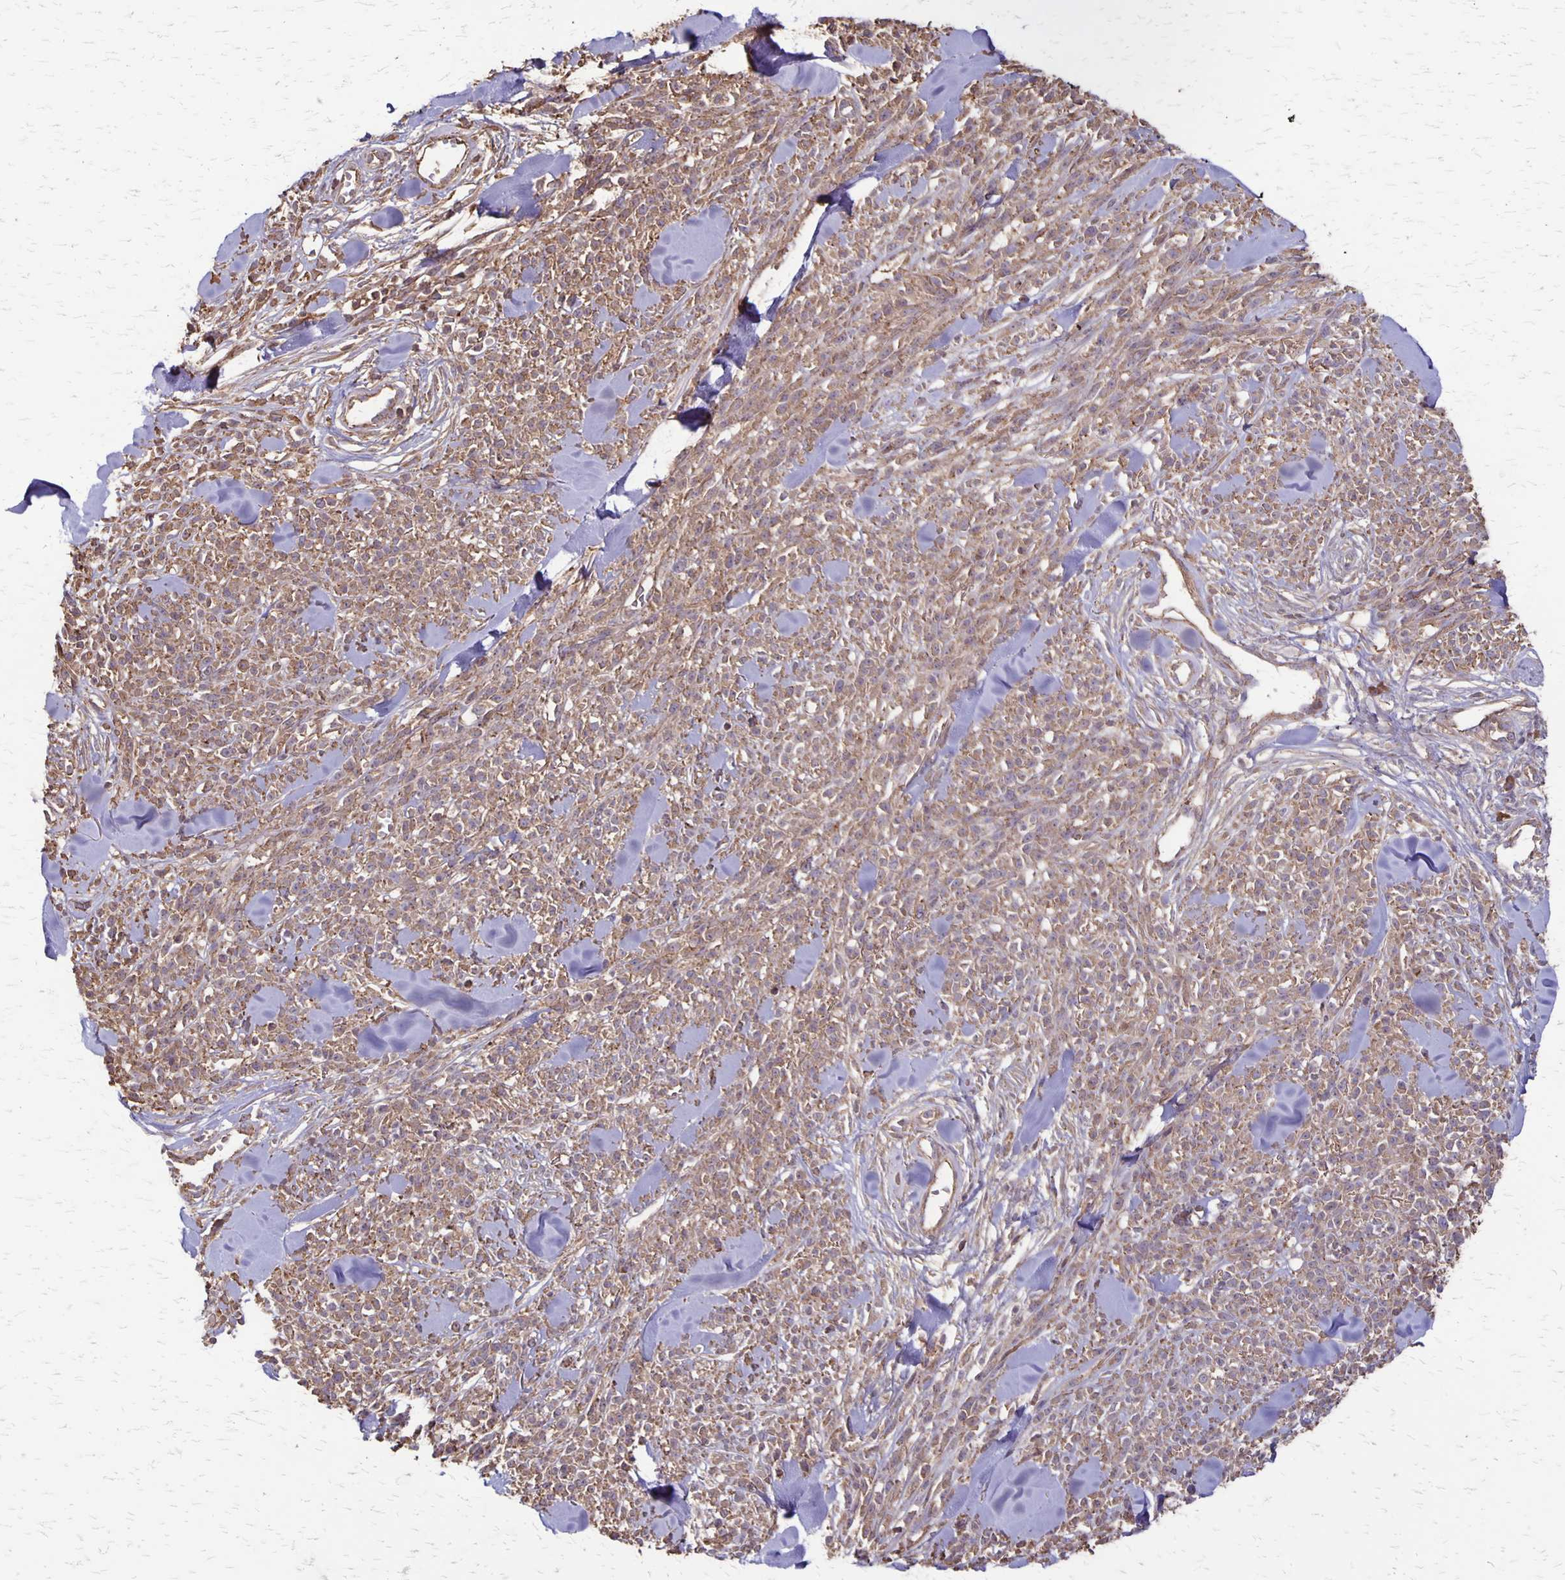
{"staining": {"intensity": "weak", "quantity": ">75%", "location": "cytoplasmic/membranous"}, "tissue": "melanoma", "cell_type": "Tumor cells", "image_type": "cancer", "snomed": [{"axis": "morphology", "description": "Malignant melanoma, NOS"}, {"axis": "topography", "description": "Skin"}, {"axis": "topography", "description": "Skin of trunk"}], "caption": "A low amount of weak cytoplasmic/membranous positivity is identified in about >75% of tumor cells in melanoma tissue. The staining was performed using DAB to visualize the protein expression in brown, while the nuclei were stained in blue with hematoxylin (Magnification: 20x).", "gene": "PROM2", "patient": {"sex": "male", "age": 74}}